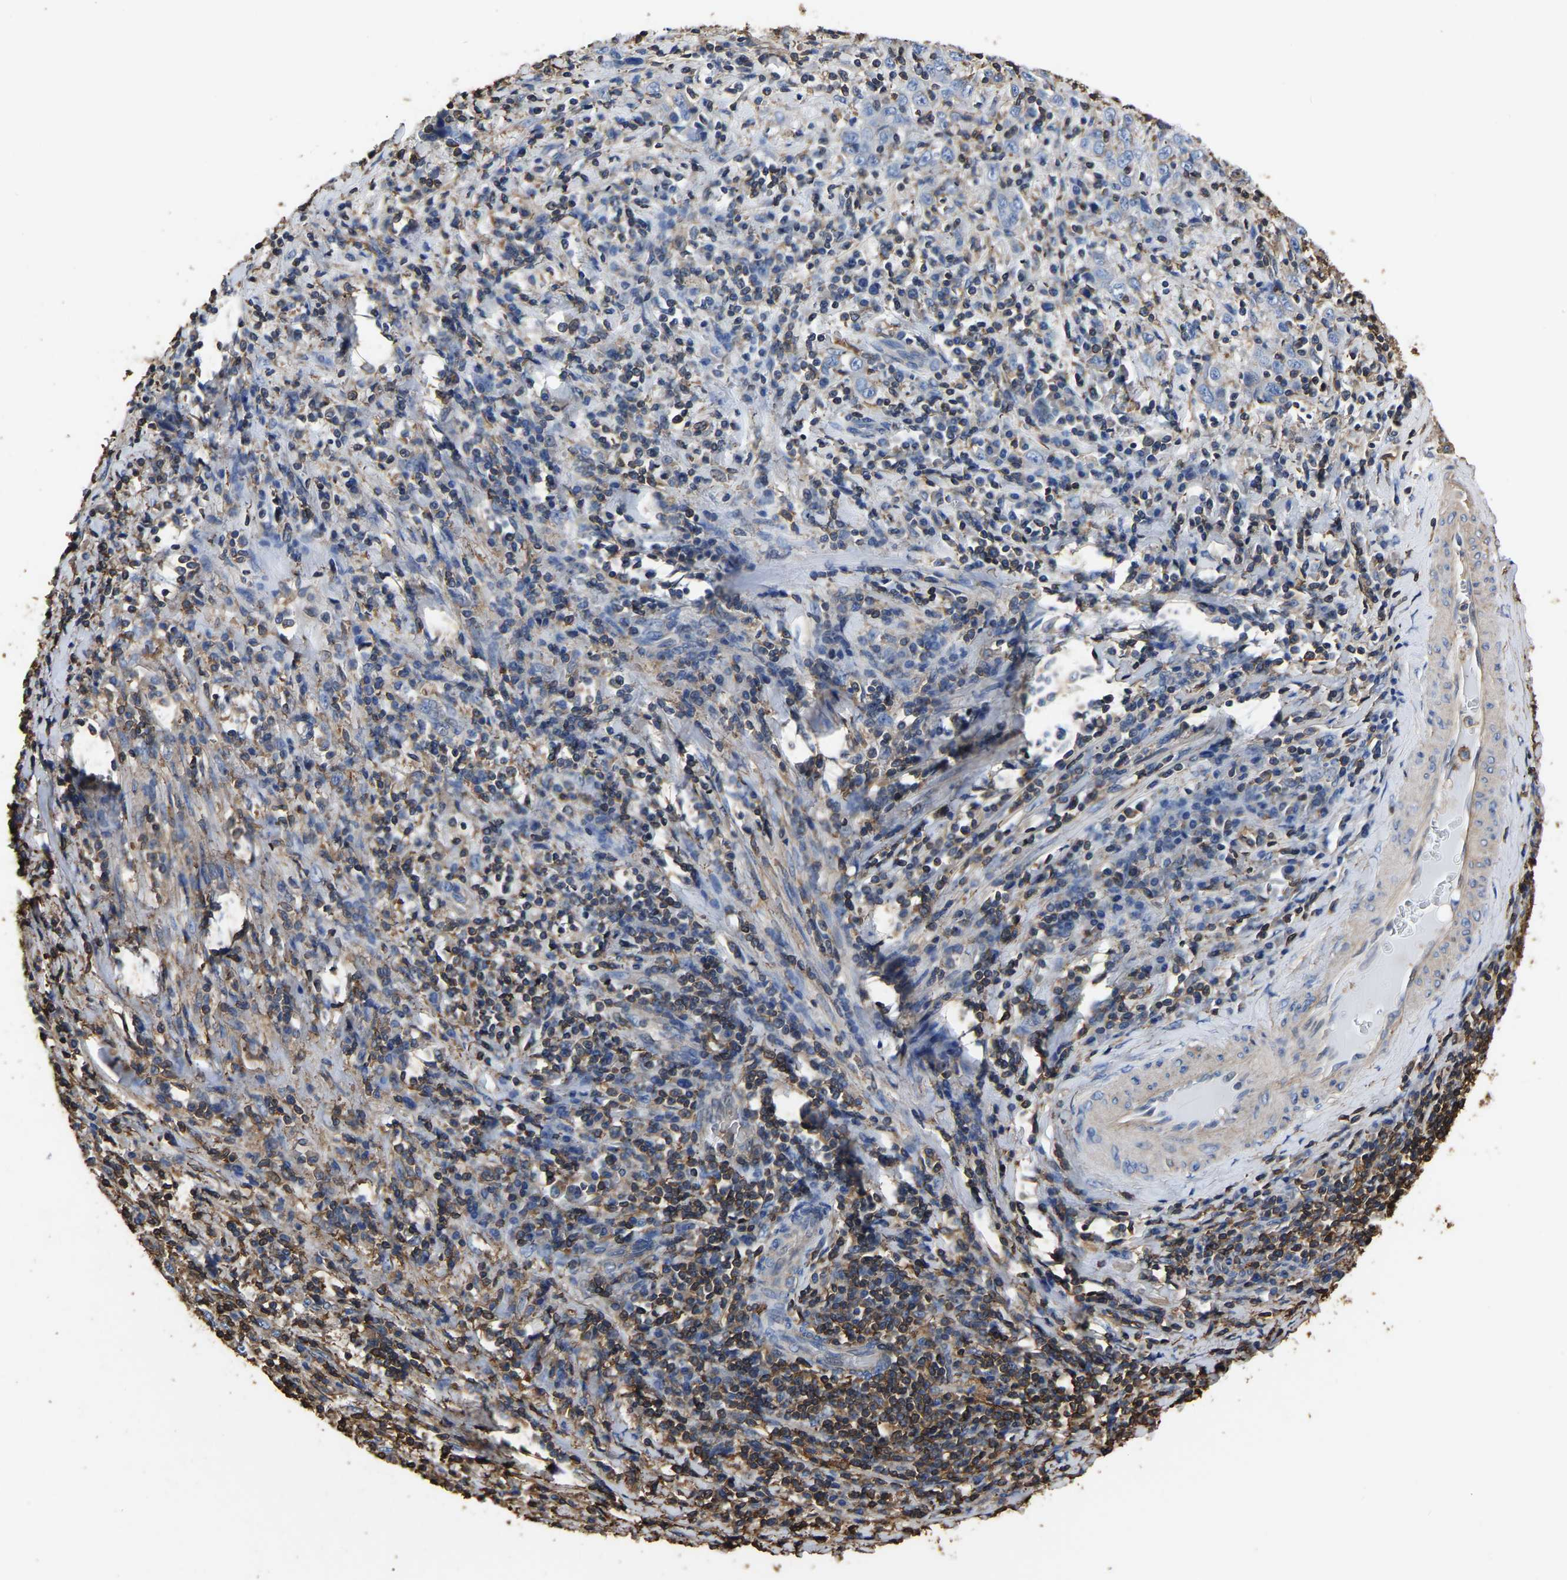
{"staining": {"intensity": "negative", "quantity": "none", "location": "none"}, "tissue": "cervical cancer", "cell_type": "Tumor cells", "image_type": "cancer", "snomed": [{"axis": "morphology", "description": "Squamous cell carcinoma, NOS"}, {"axis": "topography", "description": "Cervix"}], "caption": "High power microscopy micrograph of an immunohistochemistry (IHC) micrograph of cervical cancer, revealing no significant staining in tumor cells.", "gene": "ARMT1", "patient": {"sex": "female", "age": 46}}